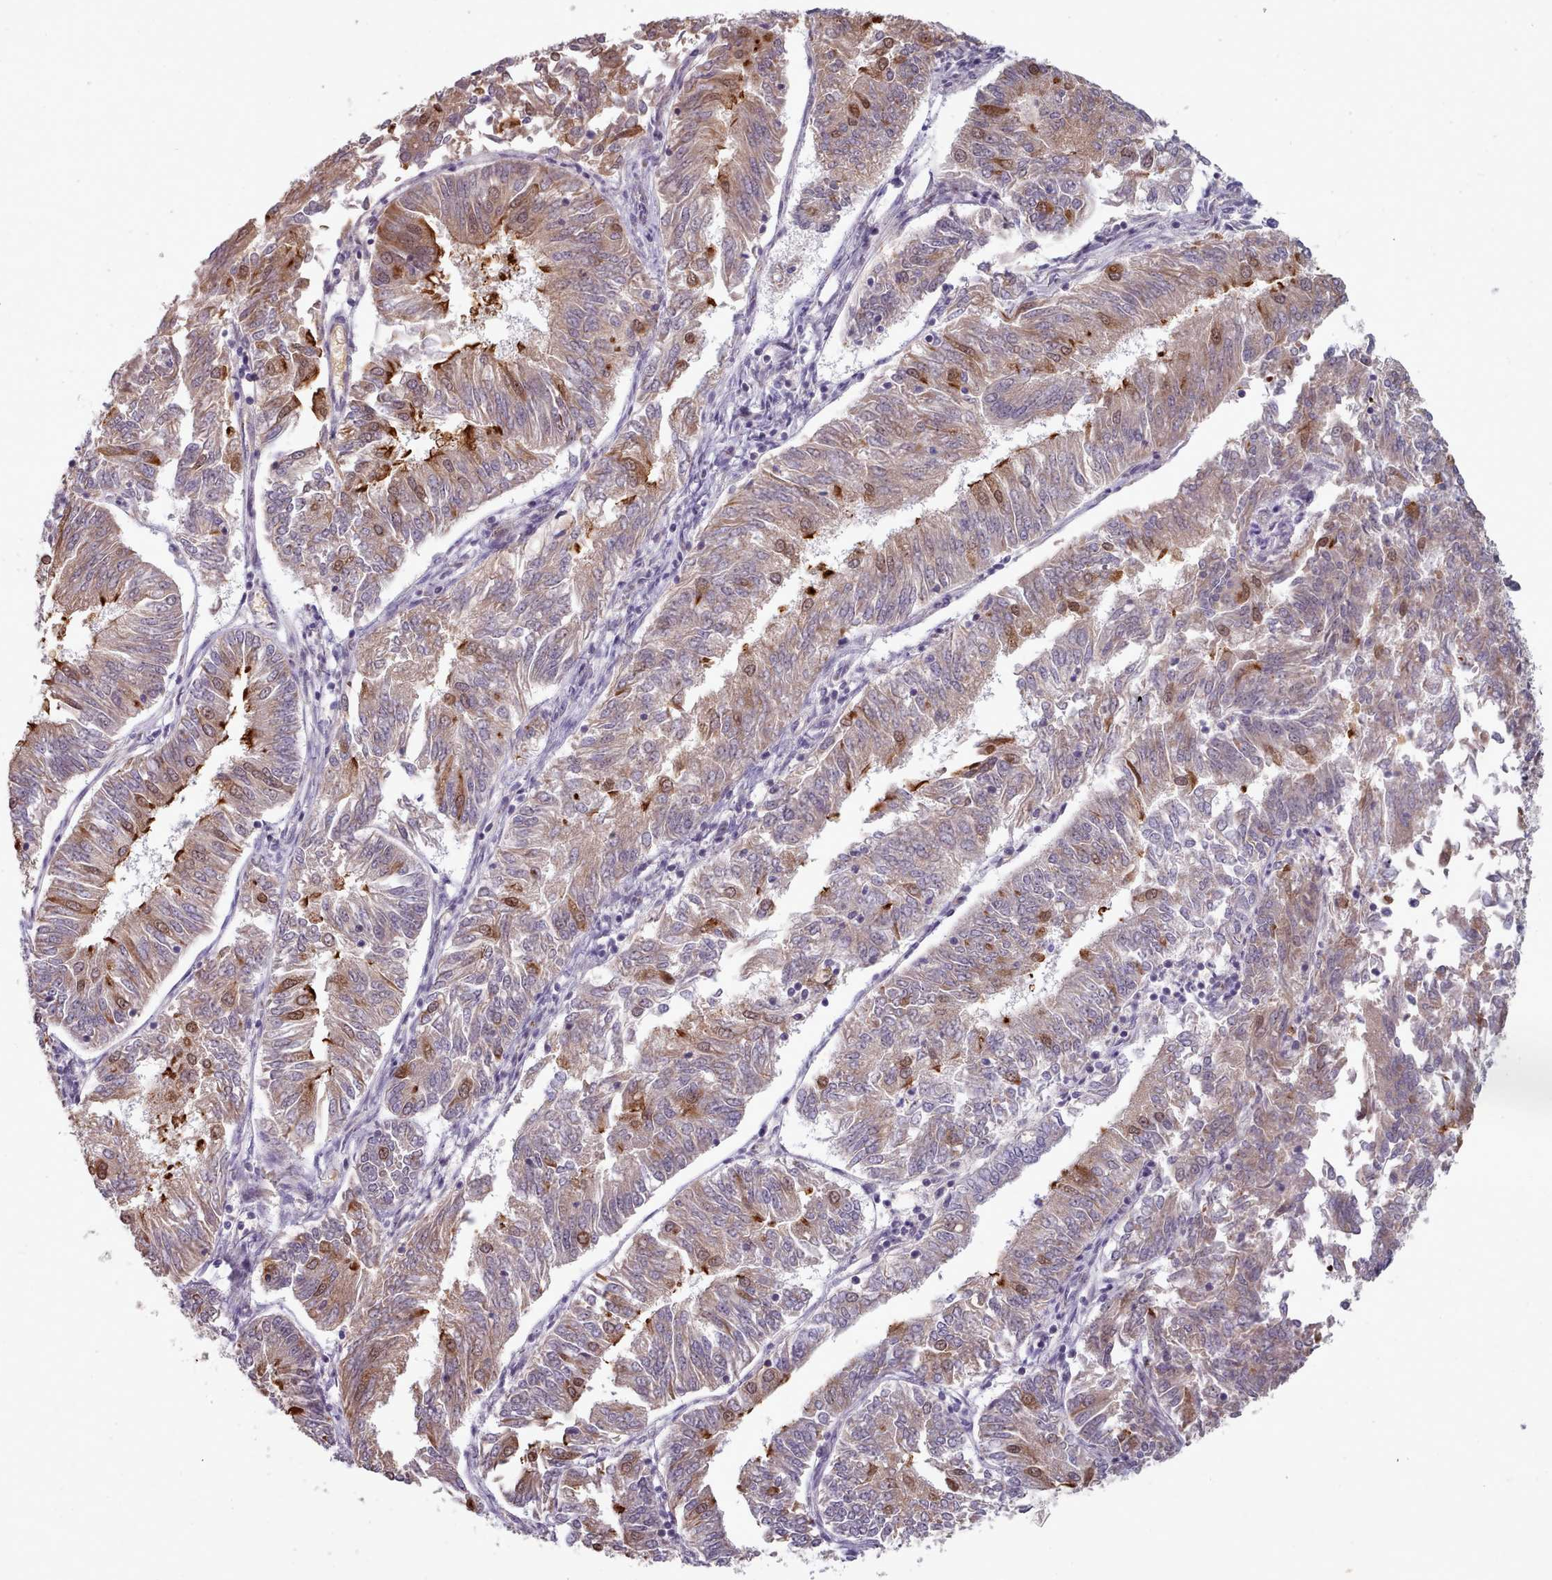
{"staining": {"intensity": "moderate", "quantity": "25%-75%", "location": "cytoplasmic/membranous,nuclear"}, "tissue": "endometrial cancer", "cell_type": "Tumor cells", "image_type": "cancer", "snomed": [{"axis": "morphology", "description": "Adenocarcinoma, NOS"}, {"axis": "topography", "description": "Endometrium"}], "caption": "High-power microscopy captured an immunohistochemistry micrograph of adenocarcinoma (endometrial), revealing moderate cytoplasmic/membranous and nuclear staining in approximately 25%-75% of tumor cells.", "gene": "CLNS1A", "patient": {"sex": "female", "age": 58}}